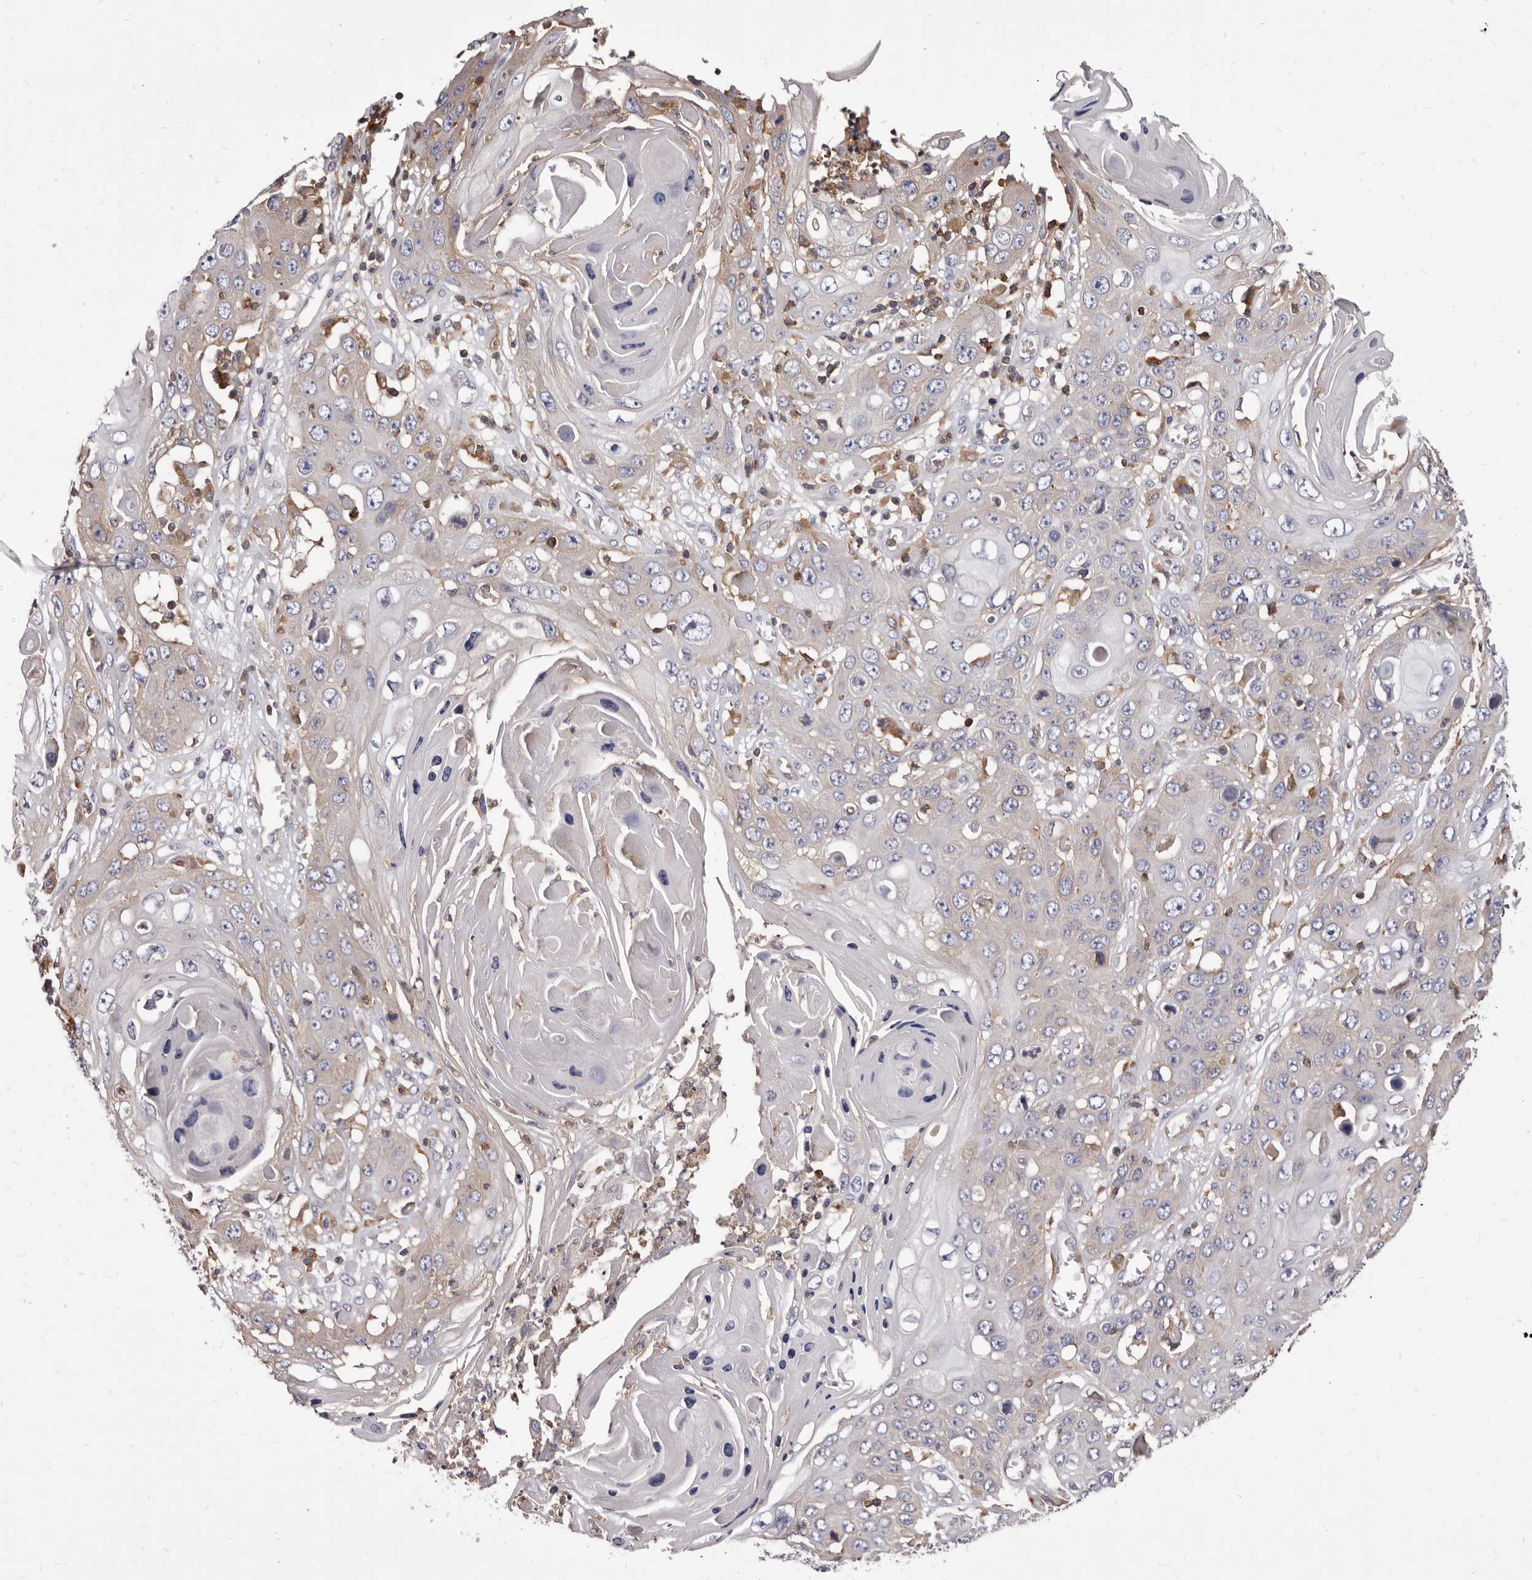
{"staining": {"intensity": "negative", "quantity": "none", "location": "none"}, "tissue": "skin cancer", "cell_type": "Tumor cells", "image_type": "cancer", "snomed": [{"axis": "morphology", "description": "Squamous cell carcinoma, NOS"}, {"axis": "topography", "description": "Skin"}], "caption": "Histopathology image shows no protein positivity in tumor cells of squamous cell carcinoma (skin) tissue. The staining is performed using DAB (3,3'-diaminobenzidine) brown chromogen with nuclei counter-stained in using hematoxylin.", "gene": "NIBAN1", "patient": {"sex": "male", "age": 55}}